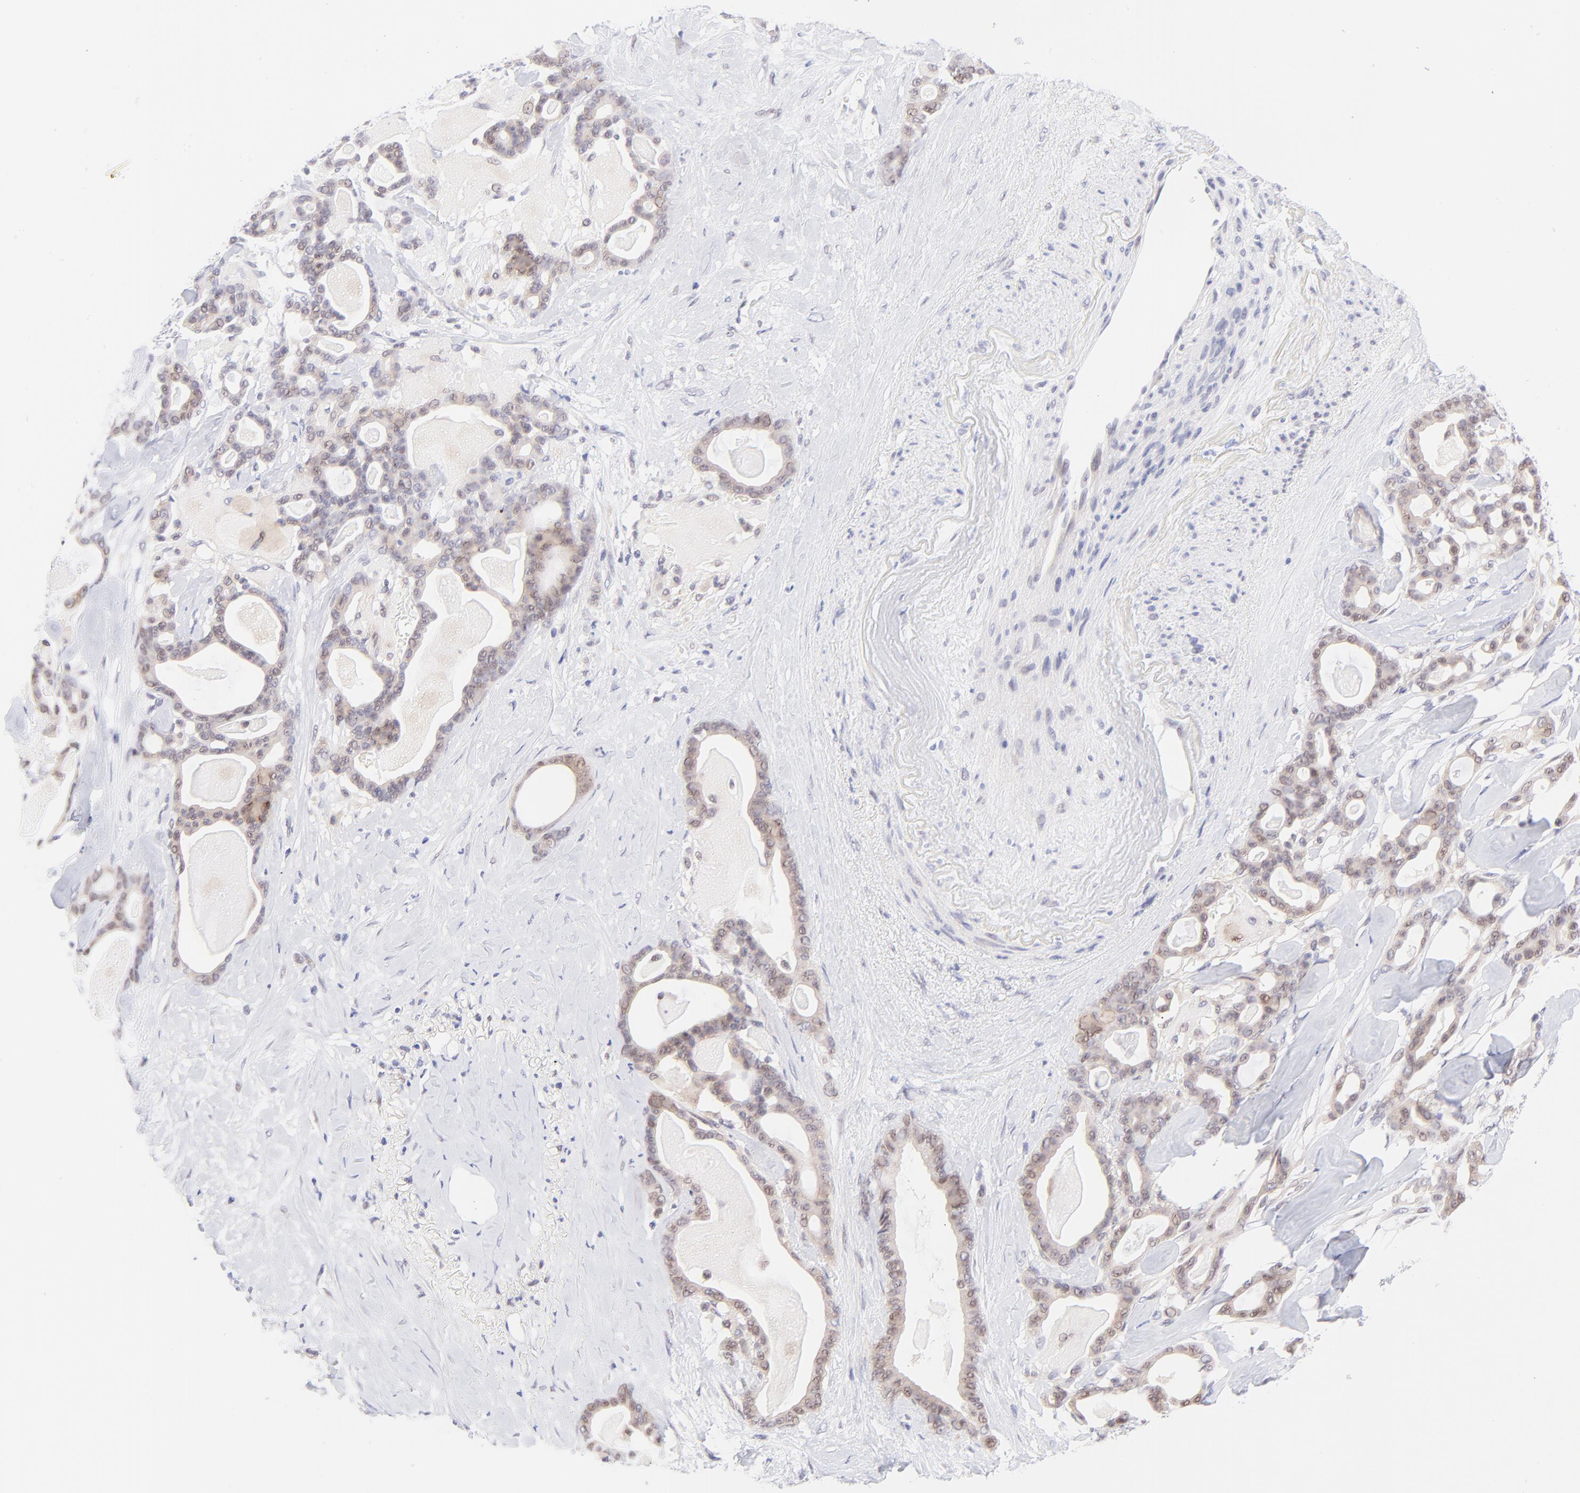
{"staining": {"intensity": "weak", "quantity": "<25%", "location": "nuclear"}, "tissue": "pancreatic cancer", "cell_type": "Tumor cells", "image_type": "cancer", "snomed": [{"axis": "morphology", "description": "Adenocarcinoma, NOS"}, {"axis": "topography", "description": "Pancreas"}], "caption": "The histopathology image exhibits no staining of tumor cells in pancreatic cancer.", "gene": "PBDC1", "patient": {"sex": "male", "age": 63}}